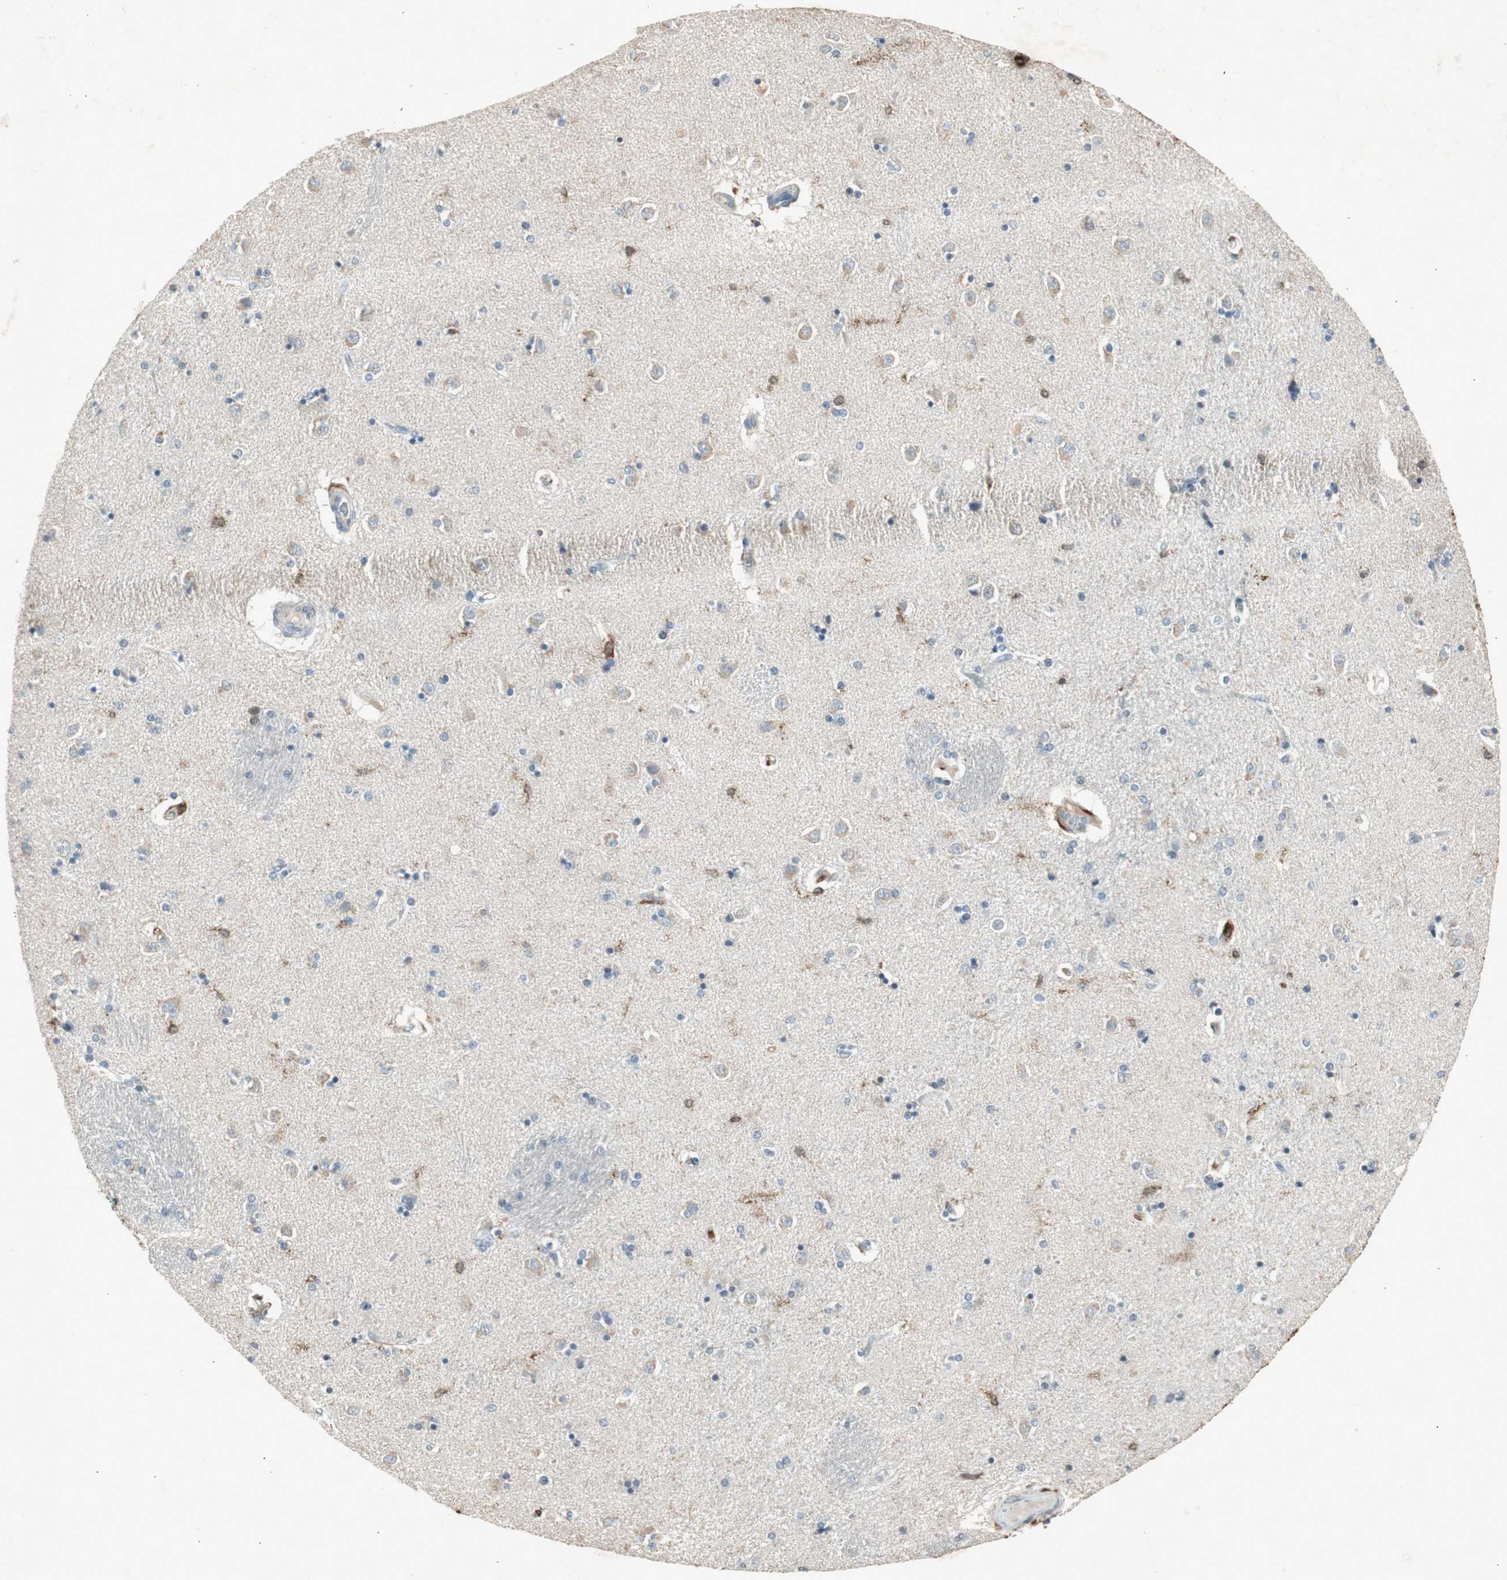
{"staining": {"intensity": "moderate", "quantity": "<25%", "location": "cytoplasmic/membranous"}, "tissue": "caudate", "cell_type": "Glial cells", "image_type": "normal", "snomed": [{"axis": "morphology", "description": "Normal tissue, NOS"}, {"axis": "topography", "description": "Lateral ventricle wall"}], "caption": "A high-resolution photomicrograph shows IHC staining of normal caudate, which exhibits moderate cytoplasmic/membranous positivity in about <25% of glial cells.", "gene": "TYROBP", "patient": {"sex": "female", "age": 54}}